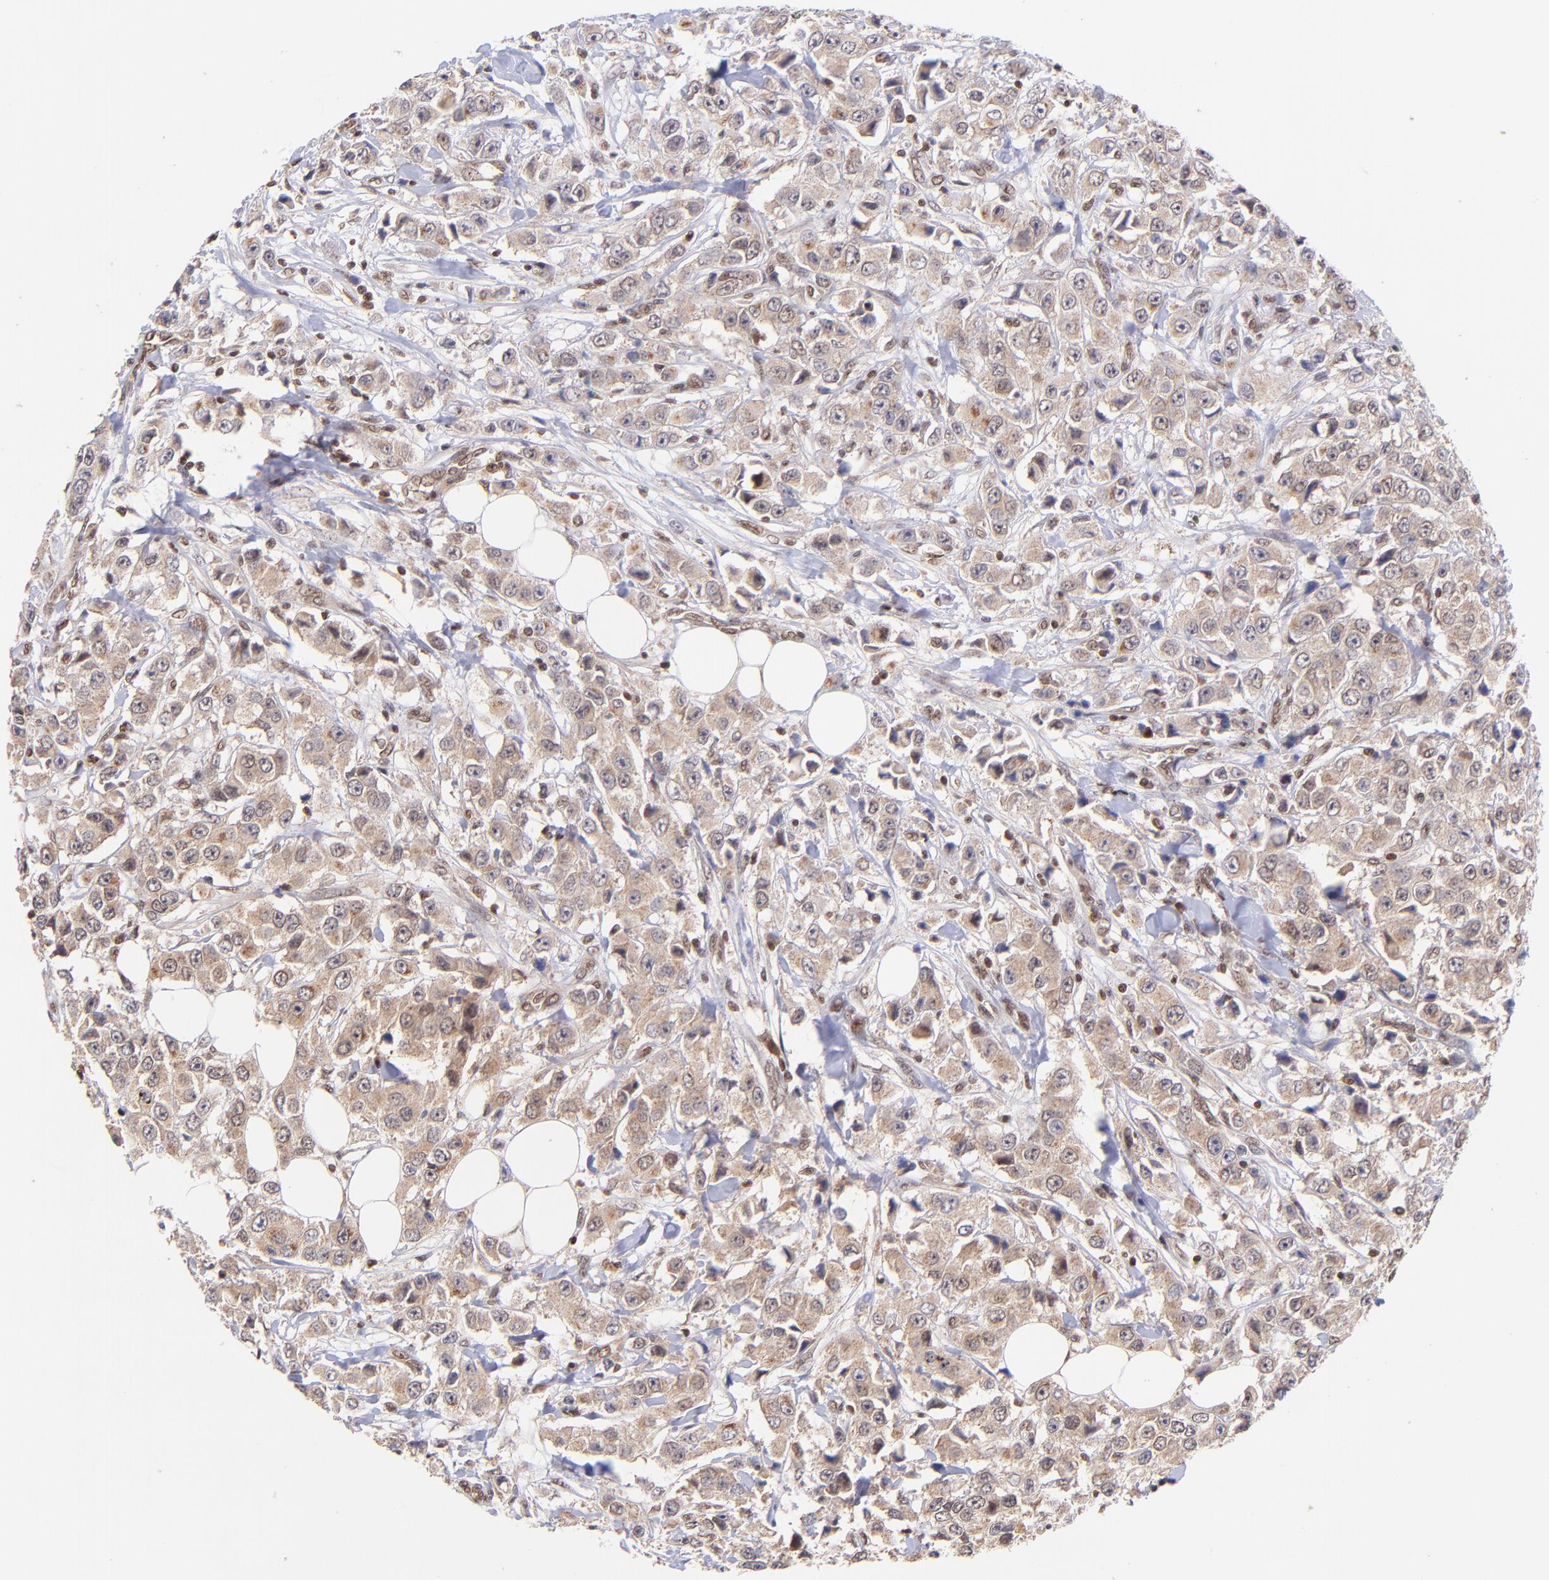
{"staining": {"intensity": "moderate", "quantity": ">75%", "location": "cytoplasmic/membranous,nuclear"}, "tissue": "breast cancer", "cell_type": "Tumor cells", "image_type": "cancer", "snomed": [{"axis": "morphology", "description": "Duct carcinoma"}, {"axis": "topography", "description": "Breast"}], "caption": "Immunohistochemical staining of human breast cancer (intraductal carcinoma) shows moderate cytoplasmic/membranous and nuclear protein expression in approximately >75% of tumor cells.", "gene": "WDR25", "patient": {"sex": "female", "age": 58}}